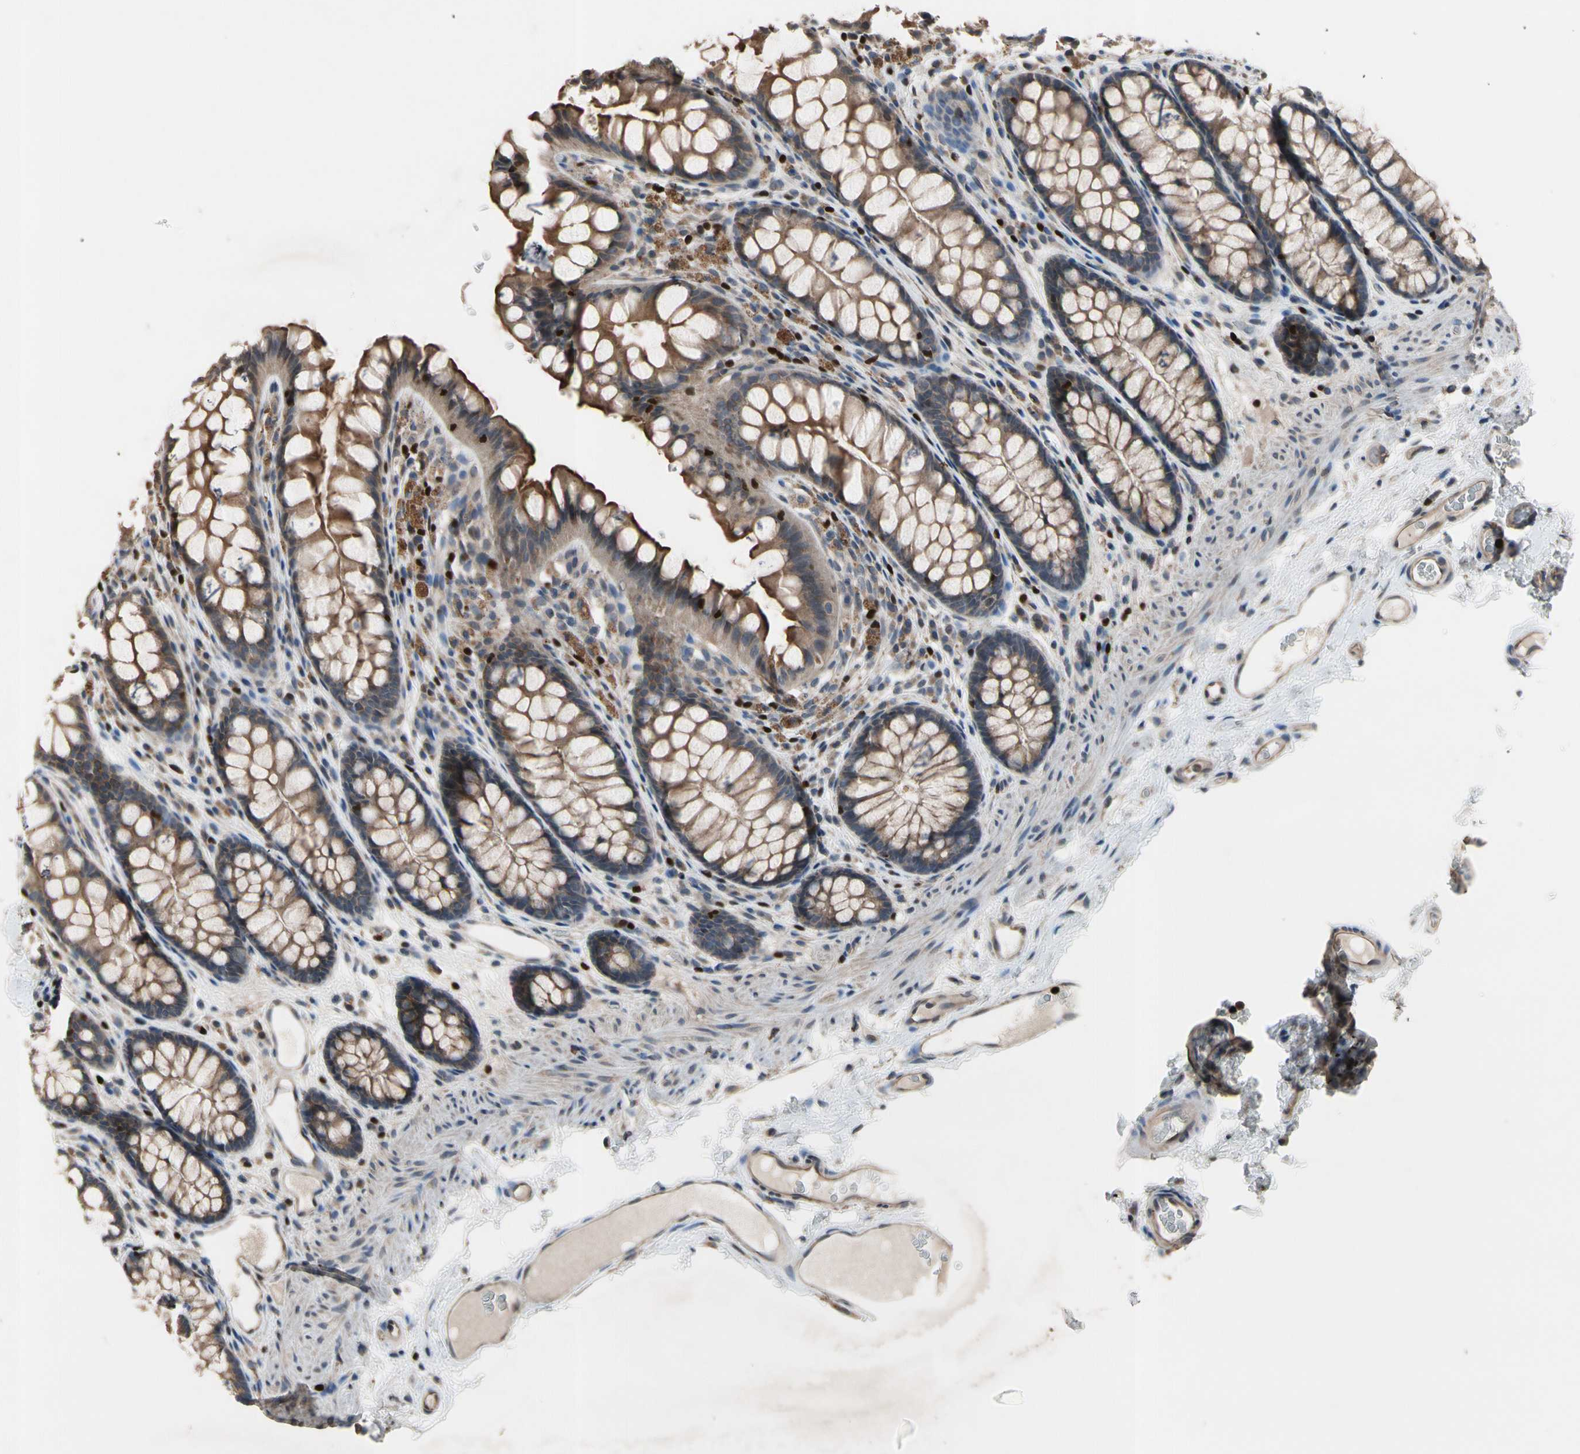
{"staining": {"intensity": "moderate", "quantity": ">75%", "location": "cytoplasmic/membranous"}, "tissue": "colon", "cell_type": "Endothelial cells", "image_type": "normal", "snomed": [{"axis": "morphology", "description": "Normal tissue, NOS"}, {"axis": "topography", "description": "Colon"}], "caption": "This photomicrograph demonstrates normal colon stained with IHC to label a protein in brown. The cytoplasmic/membranous of endothelial cells show moderate positivity for the protein. Nuclei are counter-stained blue.", "gene": "TBX21", "patient": {"sex": "female", "age": 55}}